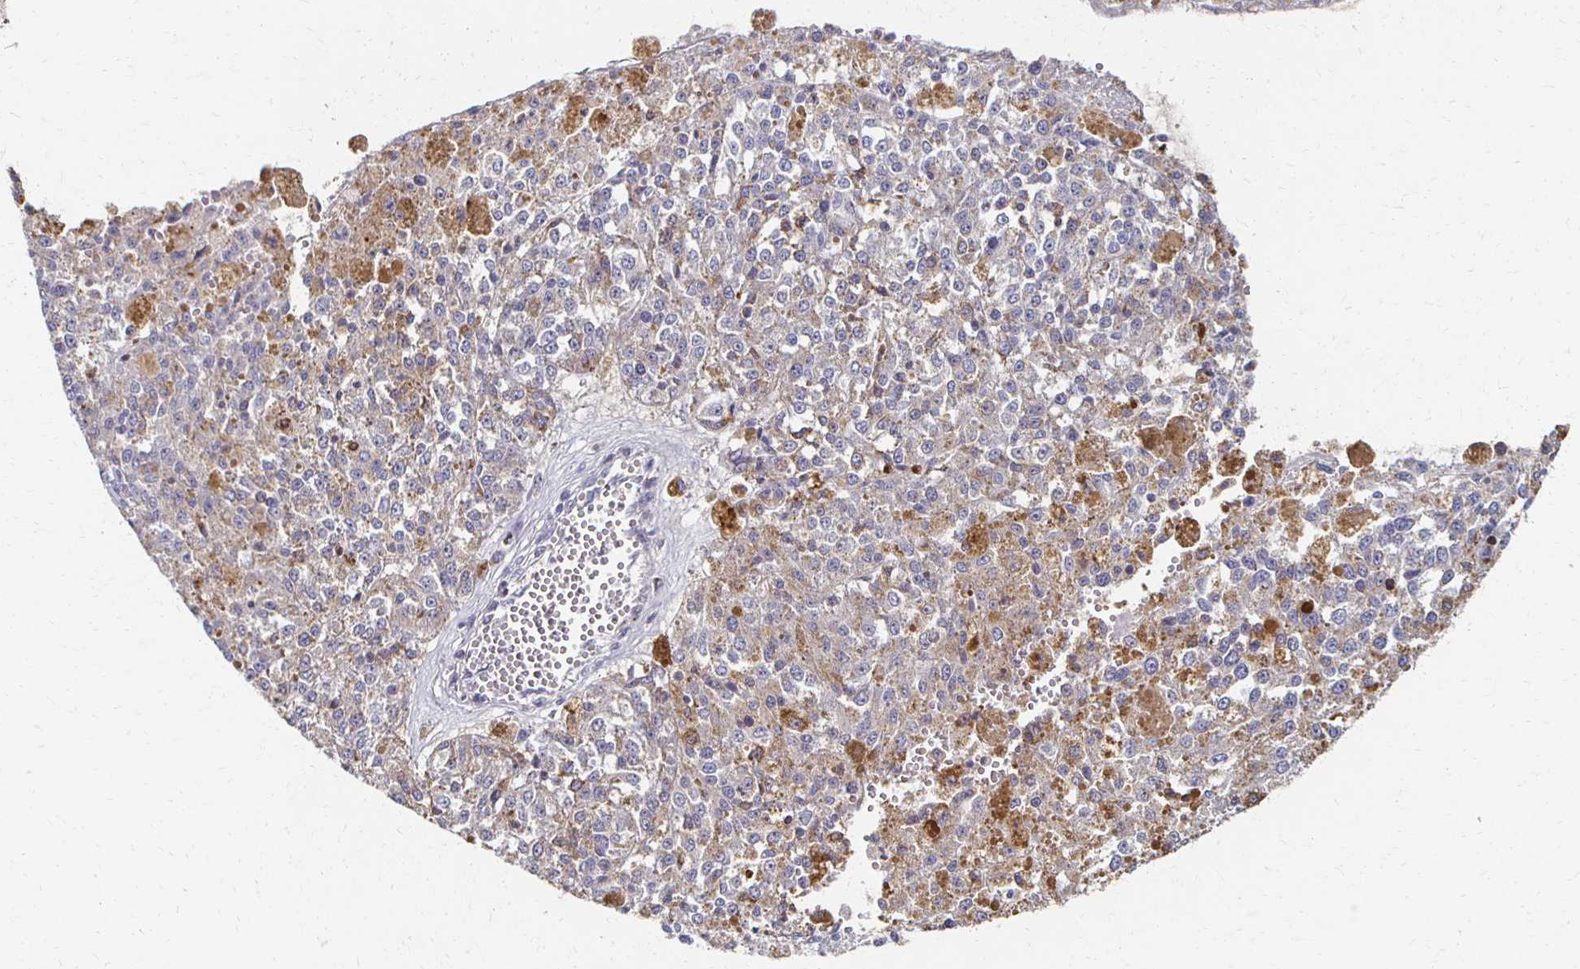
{"staining": {"intensity": "weak", "quantity": "25%-75%", "location": "cytoplasmic/membranous"}, "tissue": "melanoma", "cell_type": "Tumor cells", "image_type": "cancer", "snomed": [{"axis": "morphology", "description": "Malignant melanoma, Metastatic site"}, {"axis": "topography", "description": "Lymph node"}], "caption": "This is a photomicrograph of immunohistochemistry (IHC) staining of malignant melanoma (metastatic site), which shows weak staining in the cytoplasmic/membranous of tumor cells.", "gene": "CX3CR1", "patient": {"sex": "female", "age": 64}}